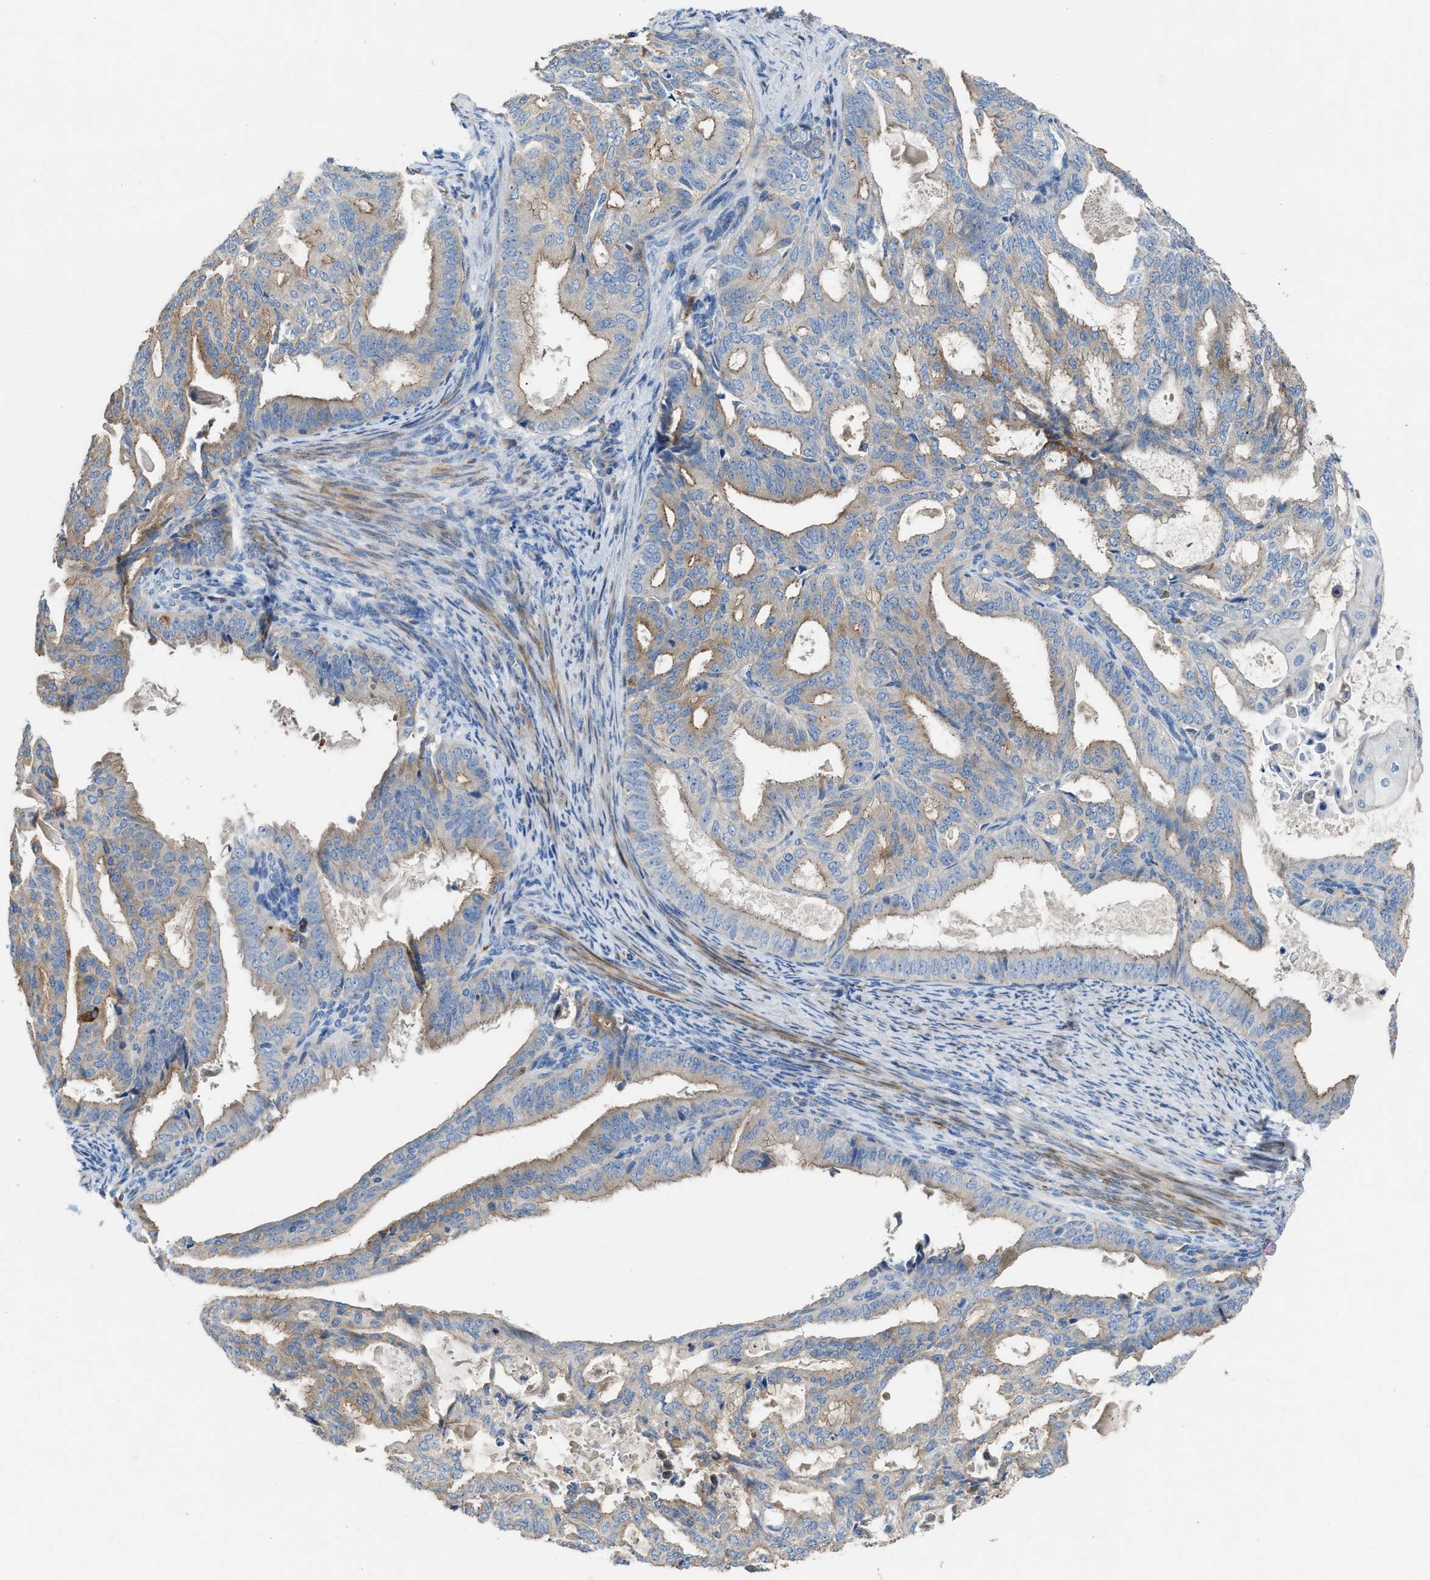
{"staining": {"intensity": "weak", "quantity": "25%-75%", "location": "cytoplasmic/membranous"}, "tissue": "endometrial cancer", "cell_type": "Tumor cells", "image_type": "cancer", "snomed": [{"axis": "morphology", "description": "Adenocarcinoma, NOS"}, {"axis": "topography", "description": "Endometrium"}], "caption": "This micrograph demonstrates endometrial cancer (adenocarcinoma) stained with IHC to label a protein in brown. The cytoplasmic/membranous of tumor cells show weak positivity for the protein. Nuclei are counter-stained blue.", "gene": "AOAH", "patient": {"sex": "female", "age": 58}}